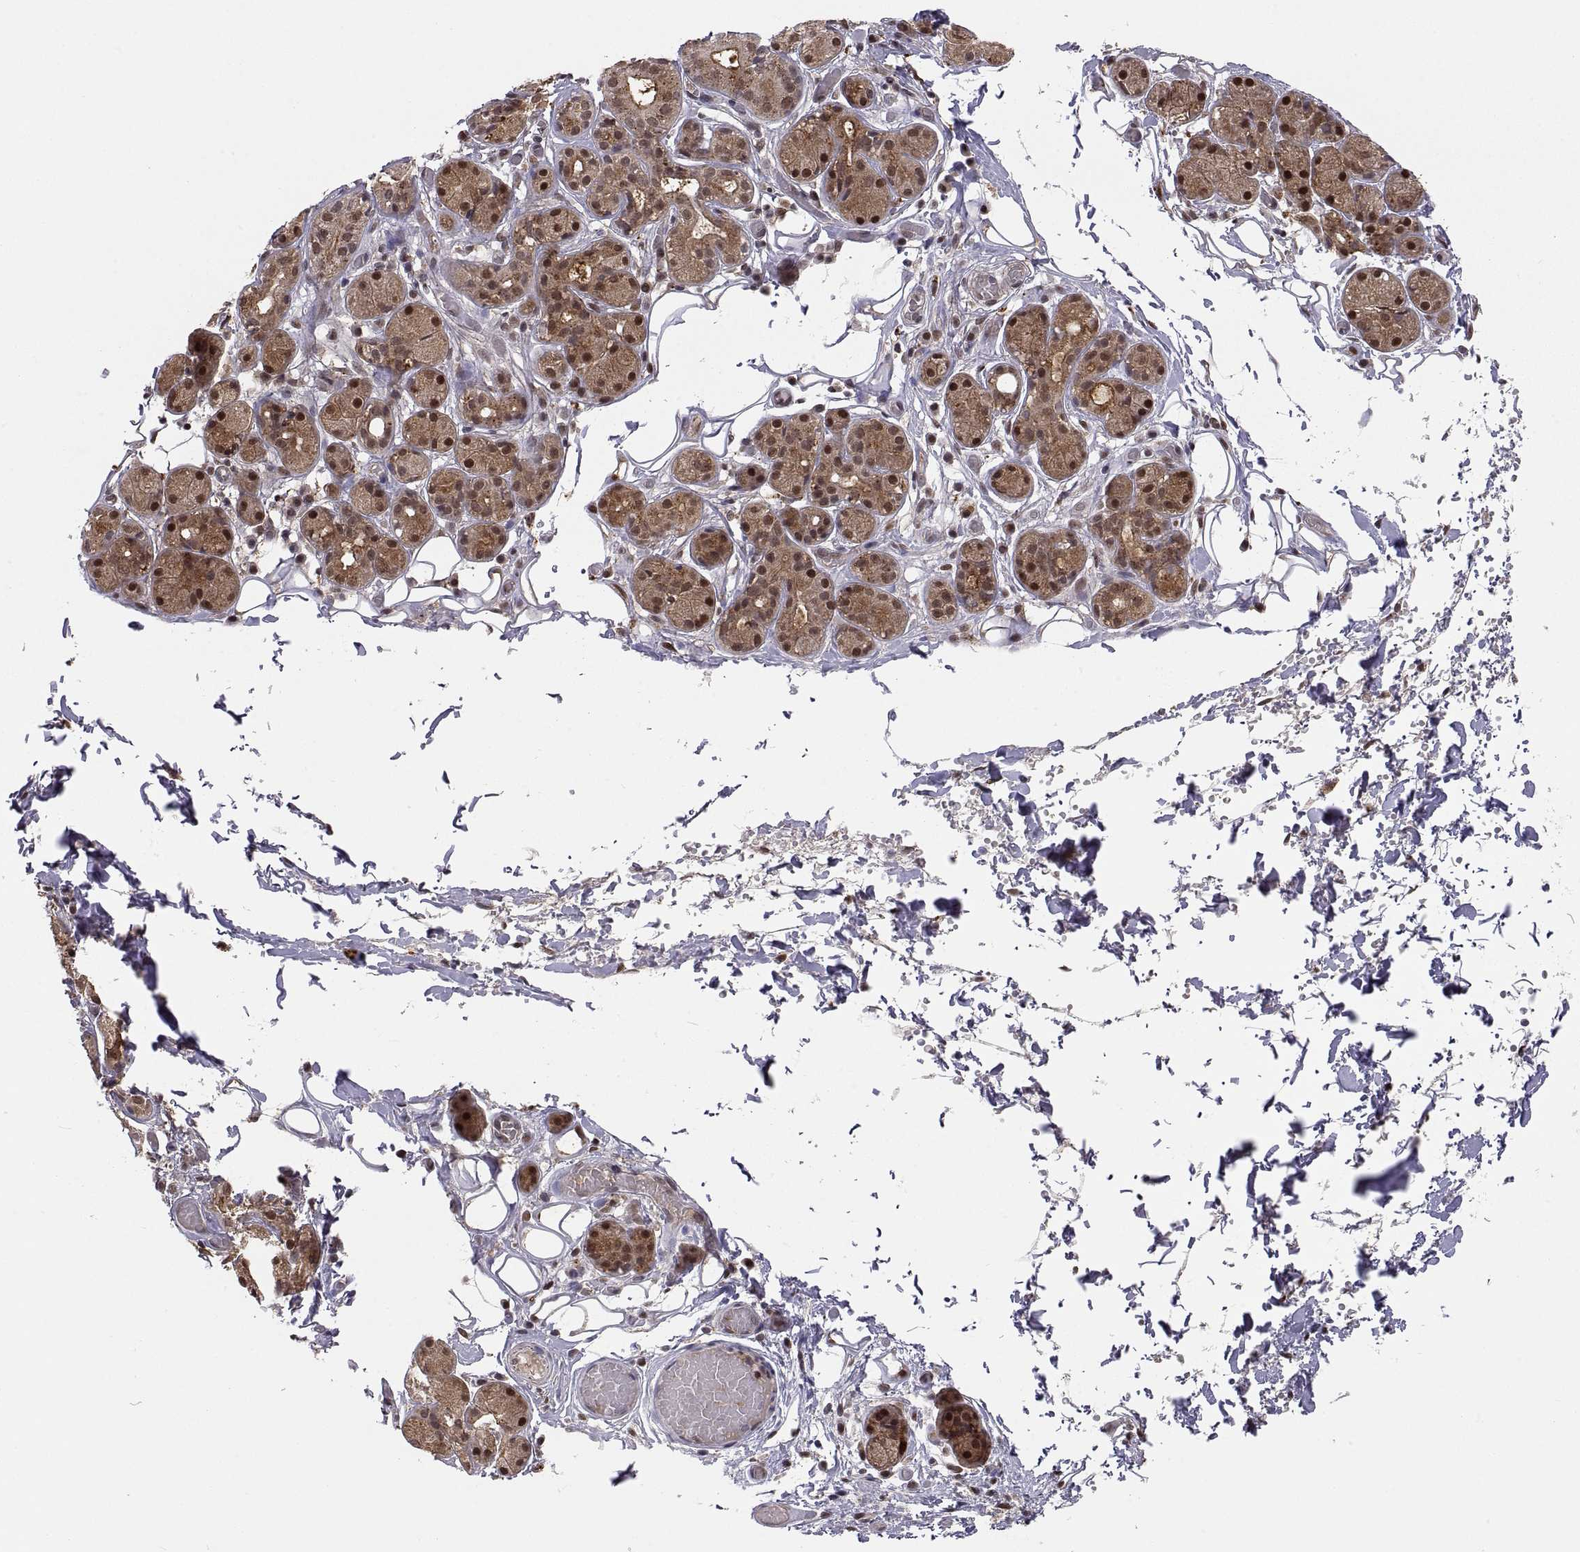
{"staining": {"intensity": "moderate", "quantity": ">75%", "location": "cytoplasmic/membranous,nuclear"}, "tissue": "salivary gland", "cell_type": "Glandular cells", "image_type": "normal", "snomed": [{"axis": "morphology", "description": "Normal tissue, NOS"}, {"axis": "topography", "description": "Salivary gland"}, {"axis": "topography", "description": "Peripheral nerve tissue"}], "caption": "DAB (3,3'-diaminobenzidine) immunohistochemical staining of benign human salivary gland displays moderate cytoplasmic/membranous,nuclear protein expression in about >75% of glandular cells. (DAB IHC with brightfield microscopy, high magnification).", "gene": "PSMC2", "patient": {"sex": "male", "age": 71}}